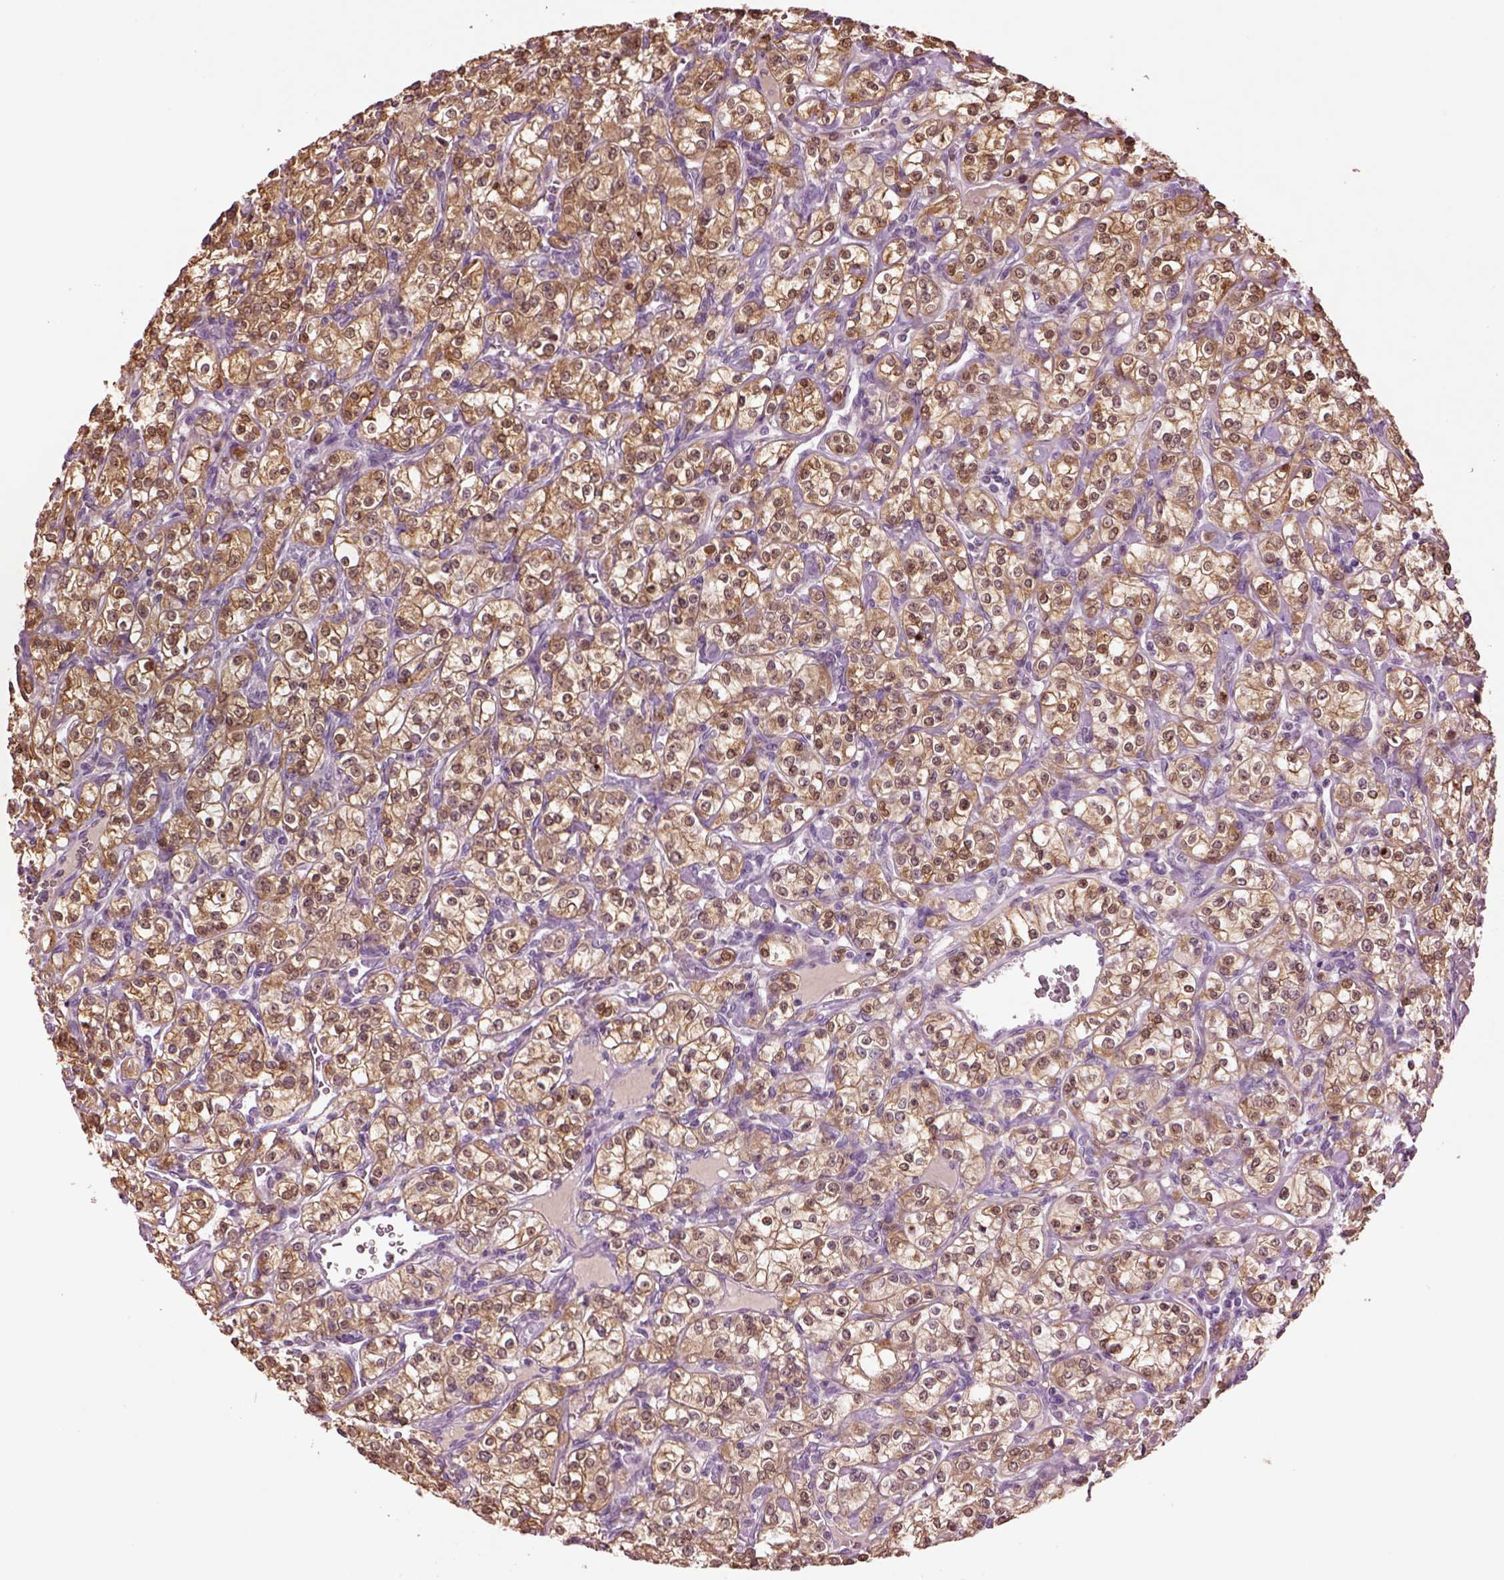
{"staining": {"intensity": "moderate", "quantity": ">75%", "location": "cytoplasmic/membranous,nuclear"}, "tissue": "renal cancer", "cell_type": "Tumor cells", "image_type": "cancer", "snomed": [{"axis": "morphology", "description": "Adenocarcinoma, NOS"}, {"axis": "topography", "description": "Kidney"}], "caption": "Moderate cytoplasmic/membranous and nuclear protein staining is appreciated in about >75% of tumor cells in renal cancer (adenocarcinoma). (brown staining indicates protein expression, while blue staining denotes nuclei).", "gene": "CLPSL1", "patient": {"sex": "male", "age": 77}}